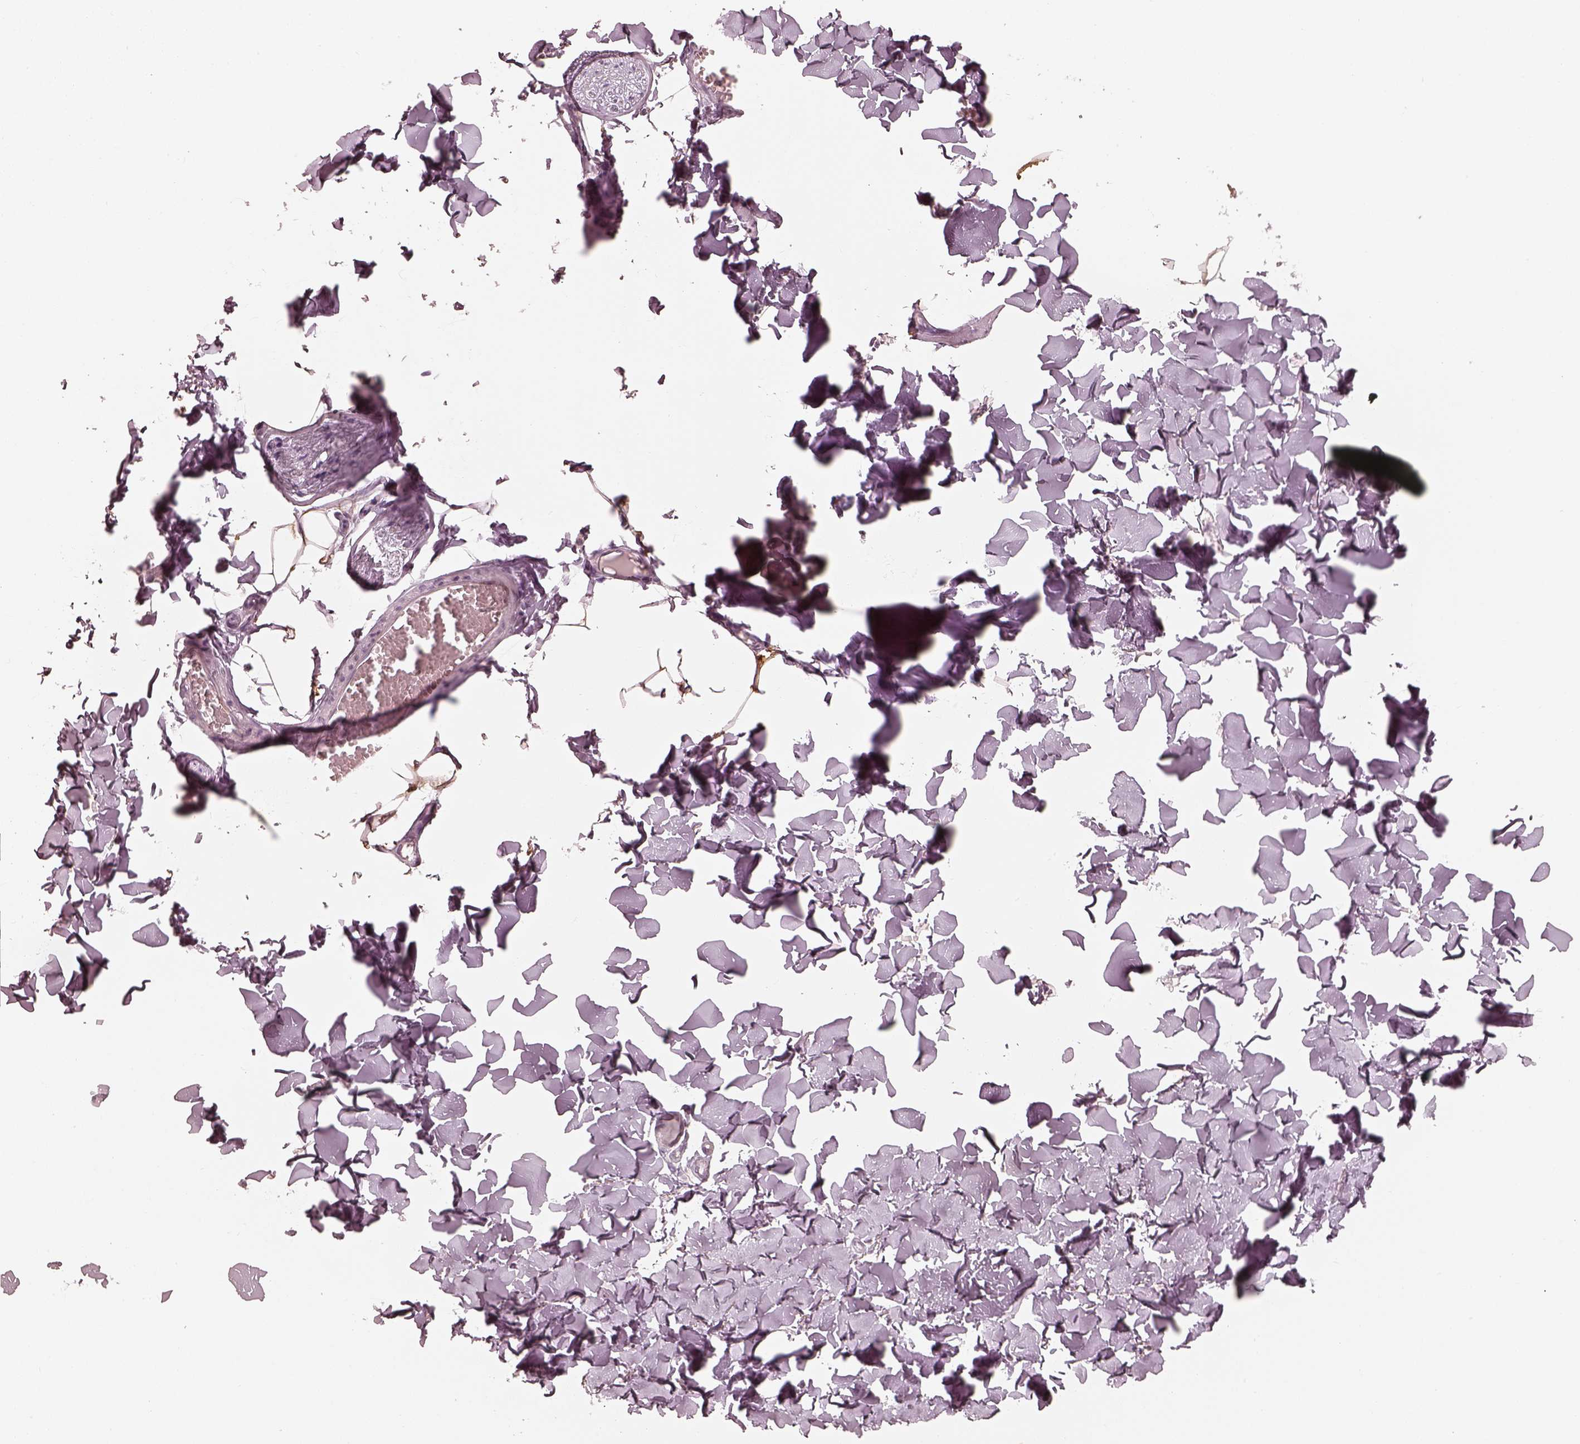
{"staining": {"intensity": "strong", "quantity": "25%-75%", "location": "cytoplasmic/membranous,nuclear"}, "tissue": "adipose tissue", "cell_type": "Adipocytes", "image_type": "normal", "snomed": [{"axis": "morphology", "description": "Normal tissue, NOS"}, {"axis": "topography", "description": "Skin"}, {"axis": "topography", "description": "Peripheral nerve tissue"}], "caption": "A histopathology image of human adipose tissue stained for a protein shows strong cytoplasmic/membranous,nuclear brown staining in adipocytes.", "gene": "ACACB", "patient": {"sex": "female", "age": 45}}